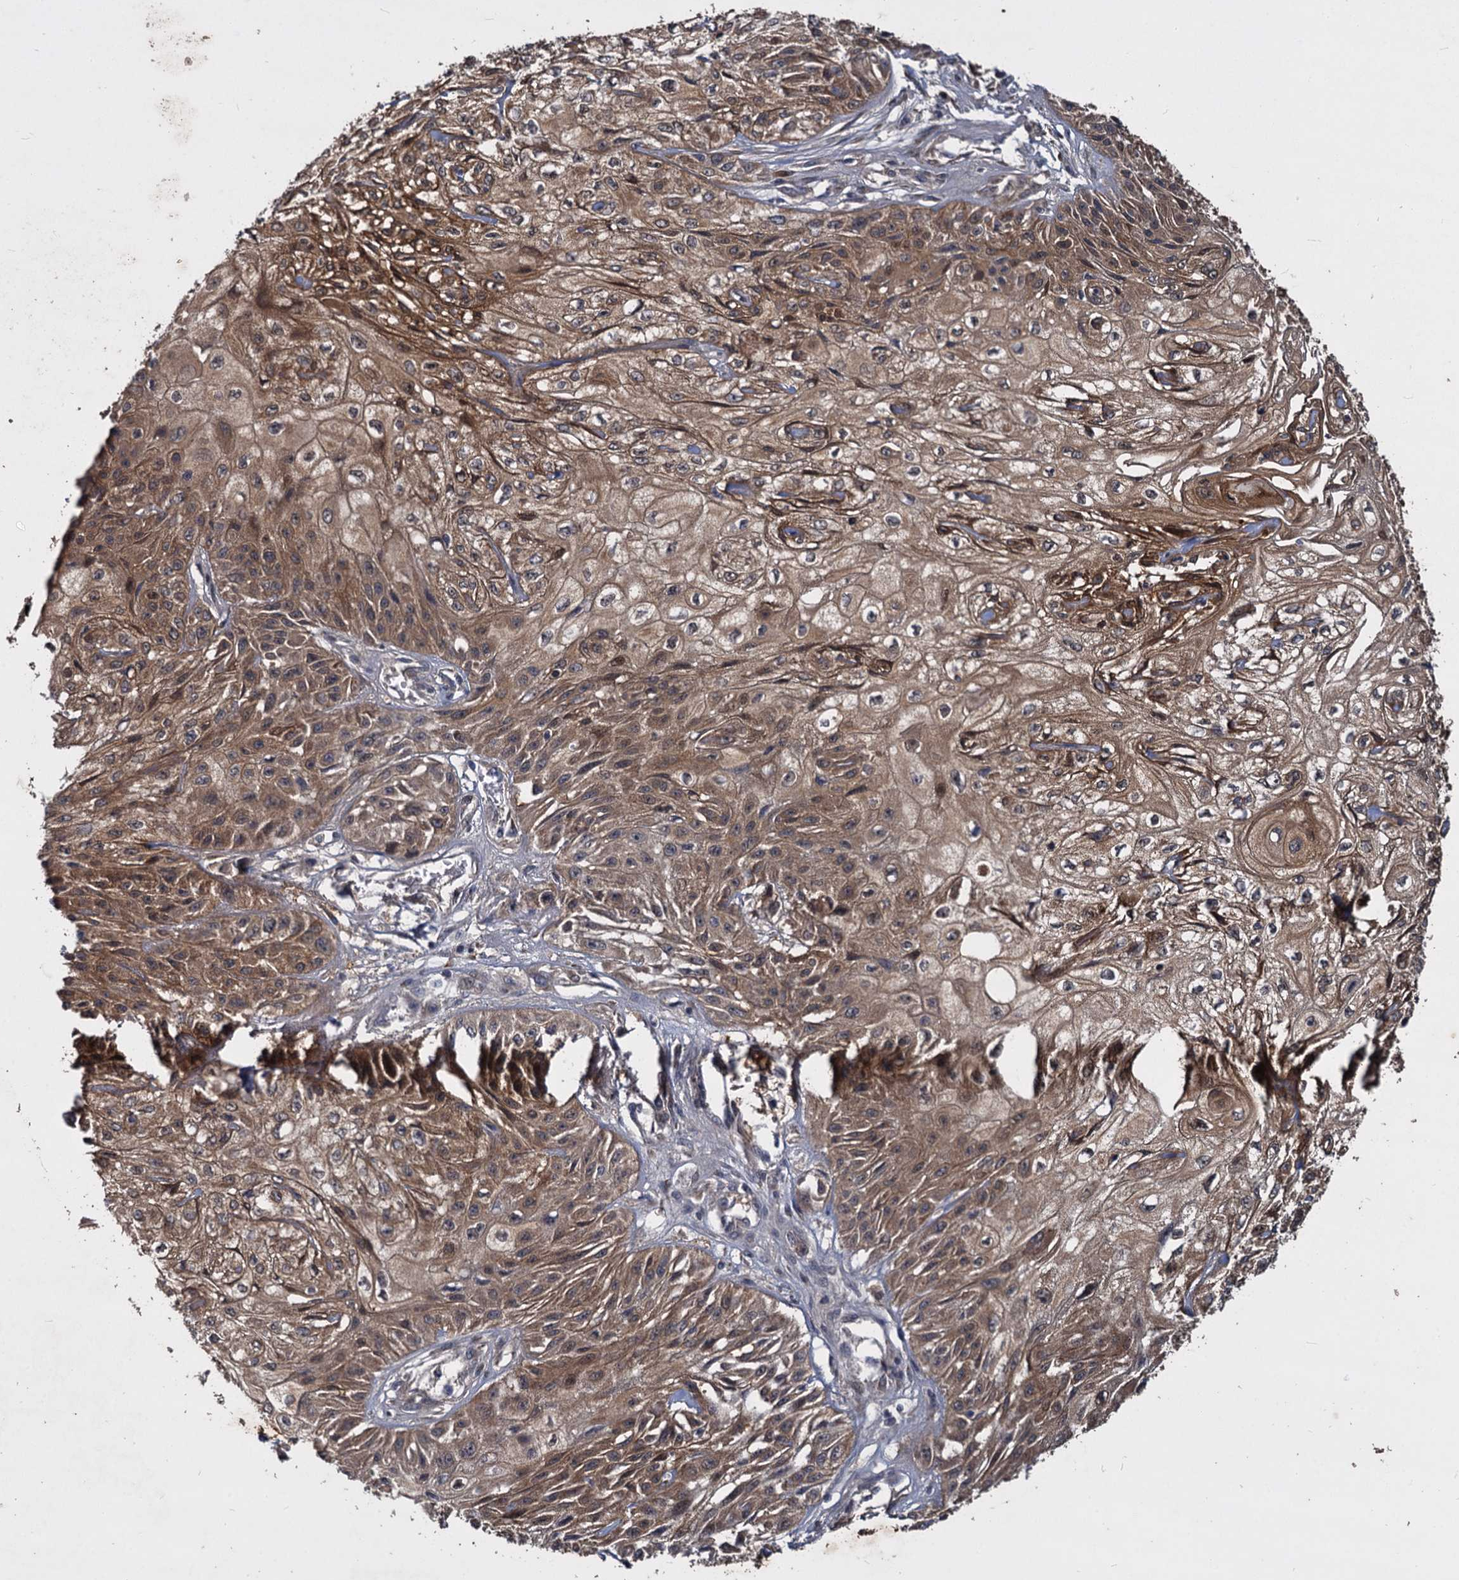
{"staining": {"intensity": "moderate", "quantity": ">75%", "location": "cytoplasmic/membranous"}, "tissue": "skin cancer", "cell_type": "Tumor cells", "image_type": "cancer", "snomed": [{"axis": "morphology", "description": "Squamous cell carcinoma, NOS"}, {"axis": "morphology", "description": "Squamous cell carcinoma, metastatic, NOS"}, {"axis": "topography", "description": "Skin"}, {"axis": "topography", "description": "Lymph node"}], "caption": "Immunohistochemistry (IHC) (DAB) staining of skin squamous cell carcinoma displays moderate cytoplasmic/membranous protein positivity in about >75% of tumor cells. (DAB IHC with brightfield microscopy, high magnification).", "gene": "CCDC184", "patient": {"sex": "male", "age": 75}}